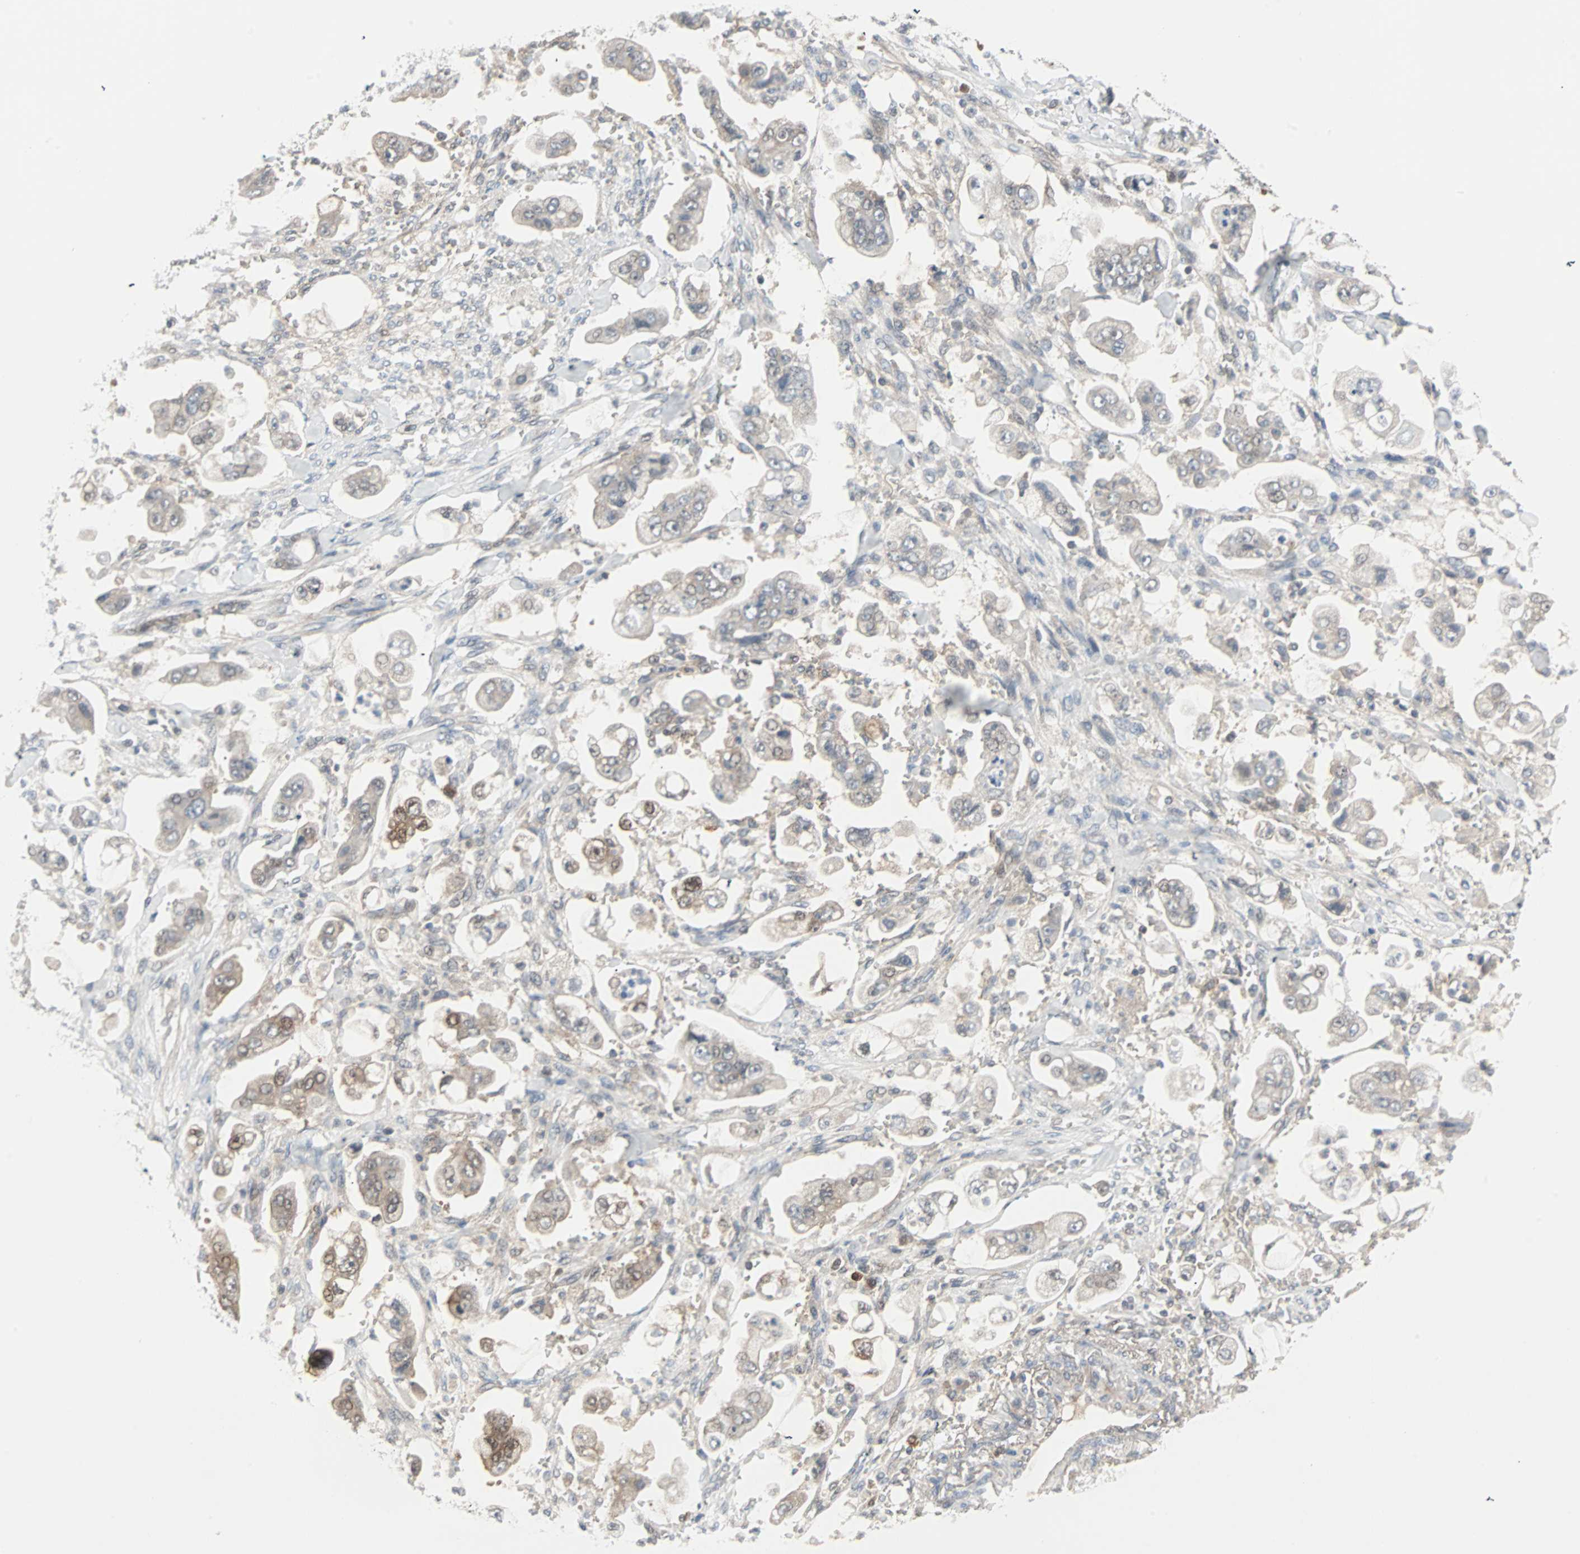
{"staining": {"intensity": "moderate", "quantity": "<25%", "location": "cytoplasmic/membranous"}, "tissue": "stomach cancer", "cell_type": "Tumor cells", "image_type": "cancer", "snomed": [{"axis": "morphology", "description": "Adenocarcinoma, NOS"}, {"axis": "topography", "description": "Stomach"}], "caption": "Stomach adenocarcinoma tissue reveals moderate cytoplasmic/membranous expression in about <25% of tumor cells, visualized by immunohistochemistry.", "gene": "CASP3", "patient": {"sex": "male", "age": 62}}